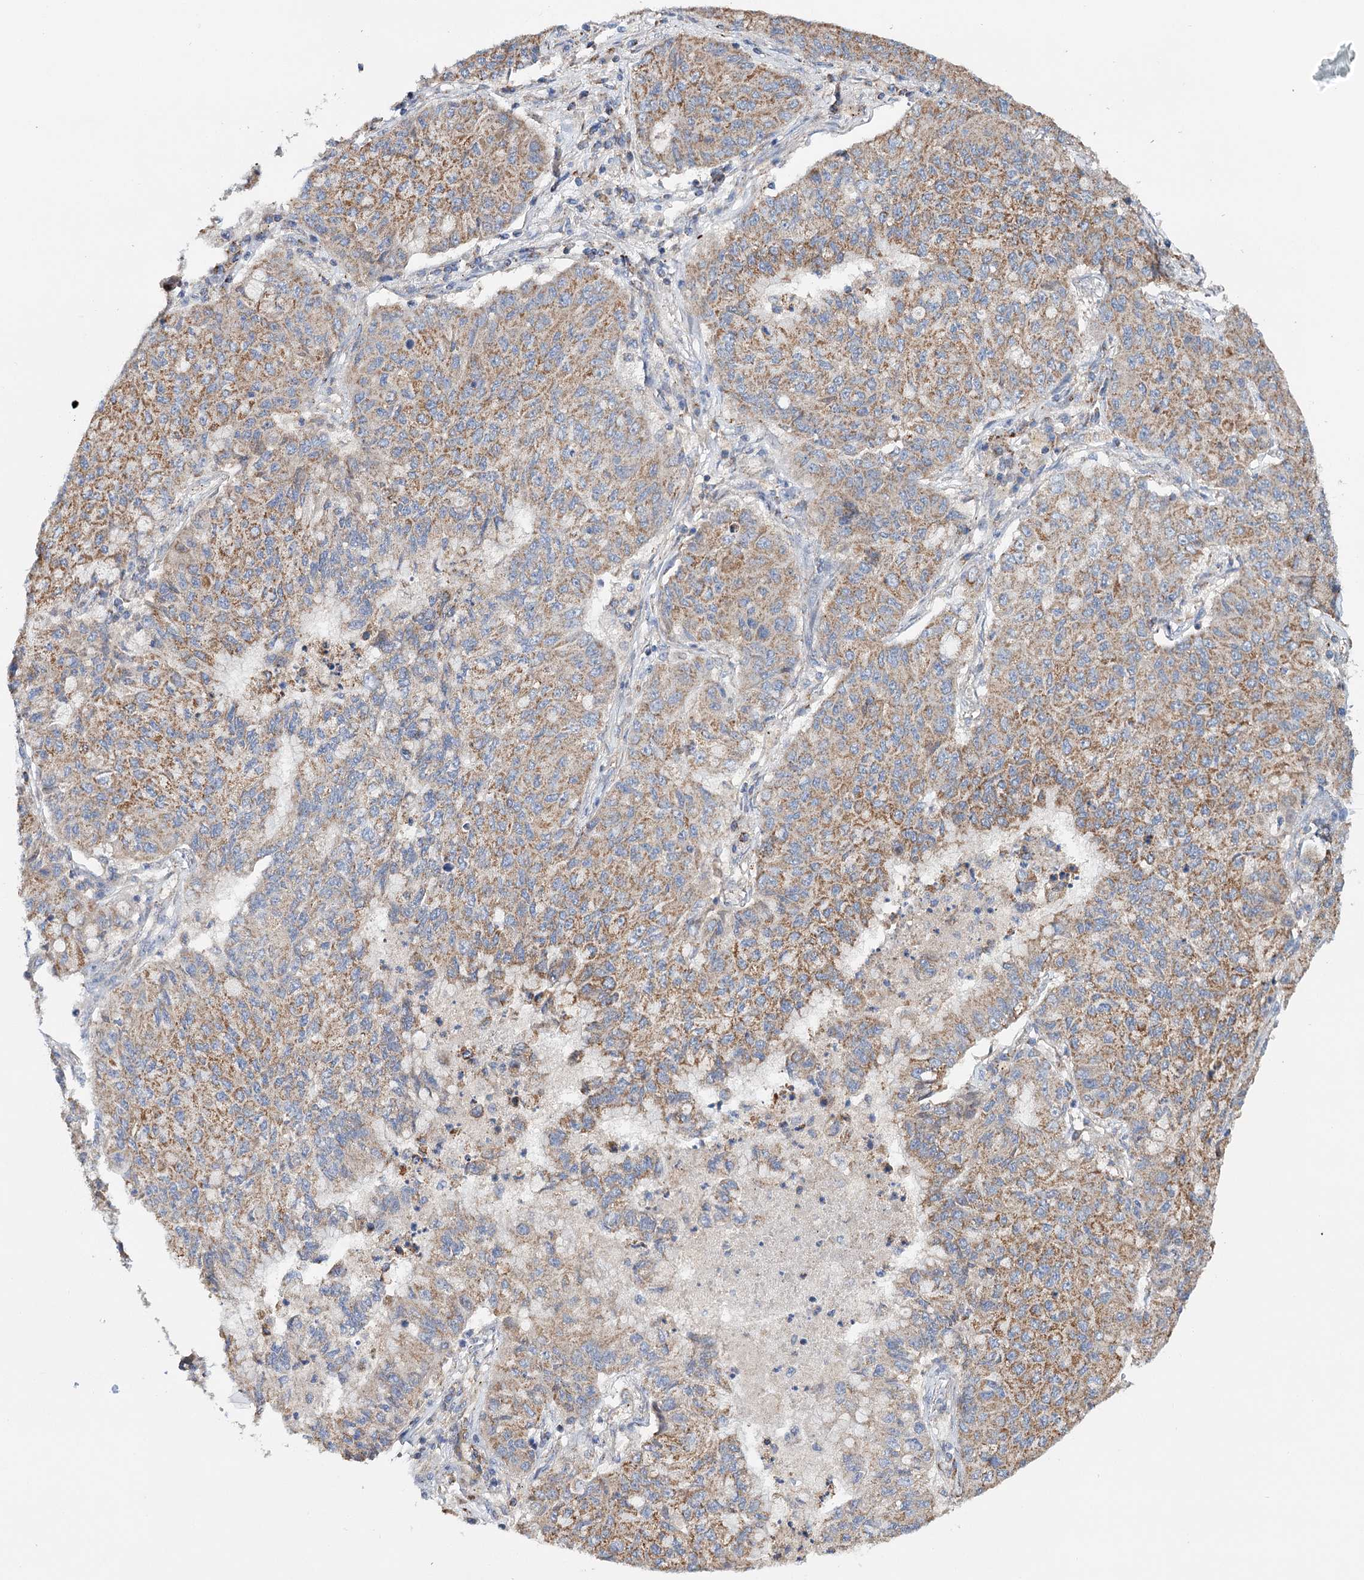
{"staining": {"intensity": "moderate", "quantity": ">75%", "location": "cytoplasmic/membranous"}, "tissue": "lung cancer", "cell_type": "Tumor cells", "image_type": "cancer", "snomed": [{"axis": "morphology", "description": "Squamous cell carcinoma, NOS"}, {"axis": "topography", "description": "Lung"}], "caption": "Protein expression analysis of human lung cancer (squamous cell carcinoma) reveals moderate cytoplasmic/membranous staining in about >75% of tumor cells.", "gene": "CFAP46", "patient": {"sex": "male", "age": 74}}